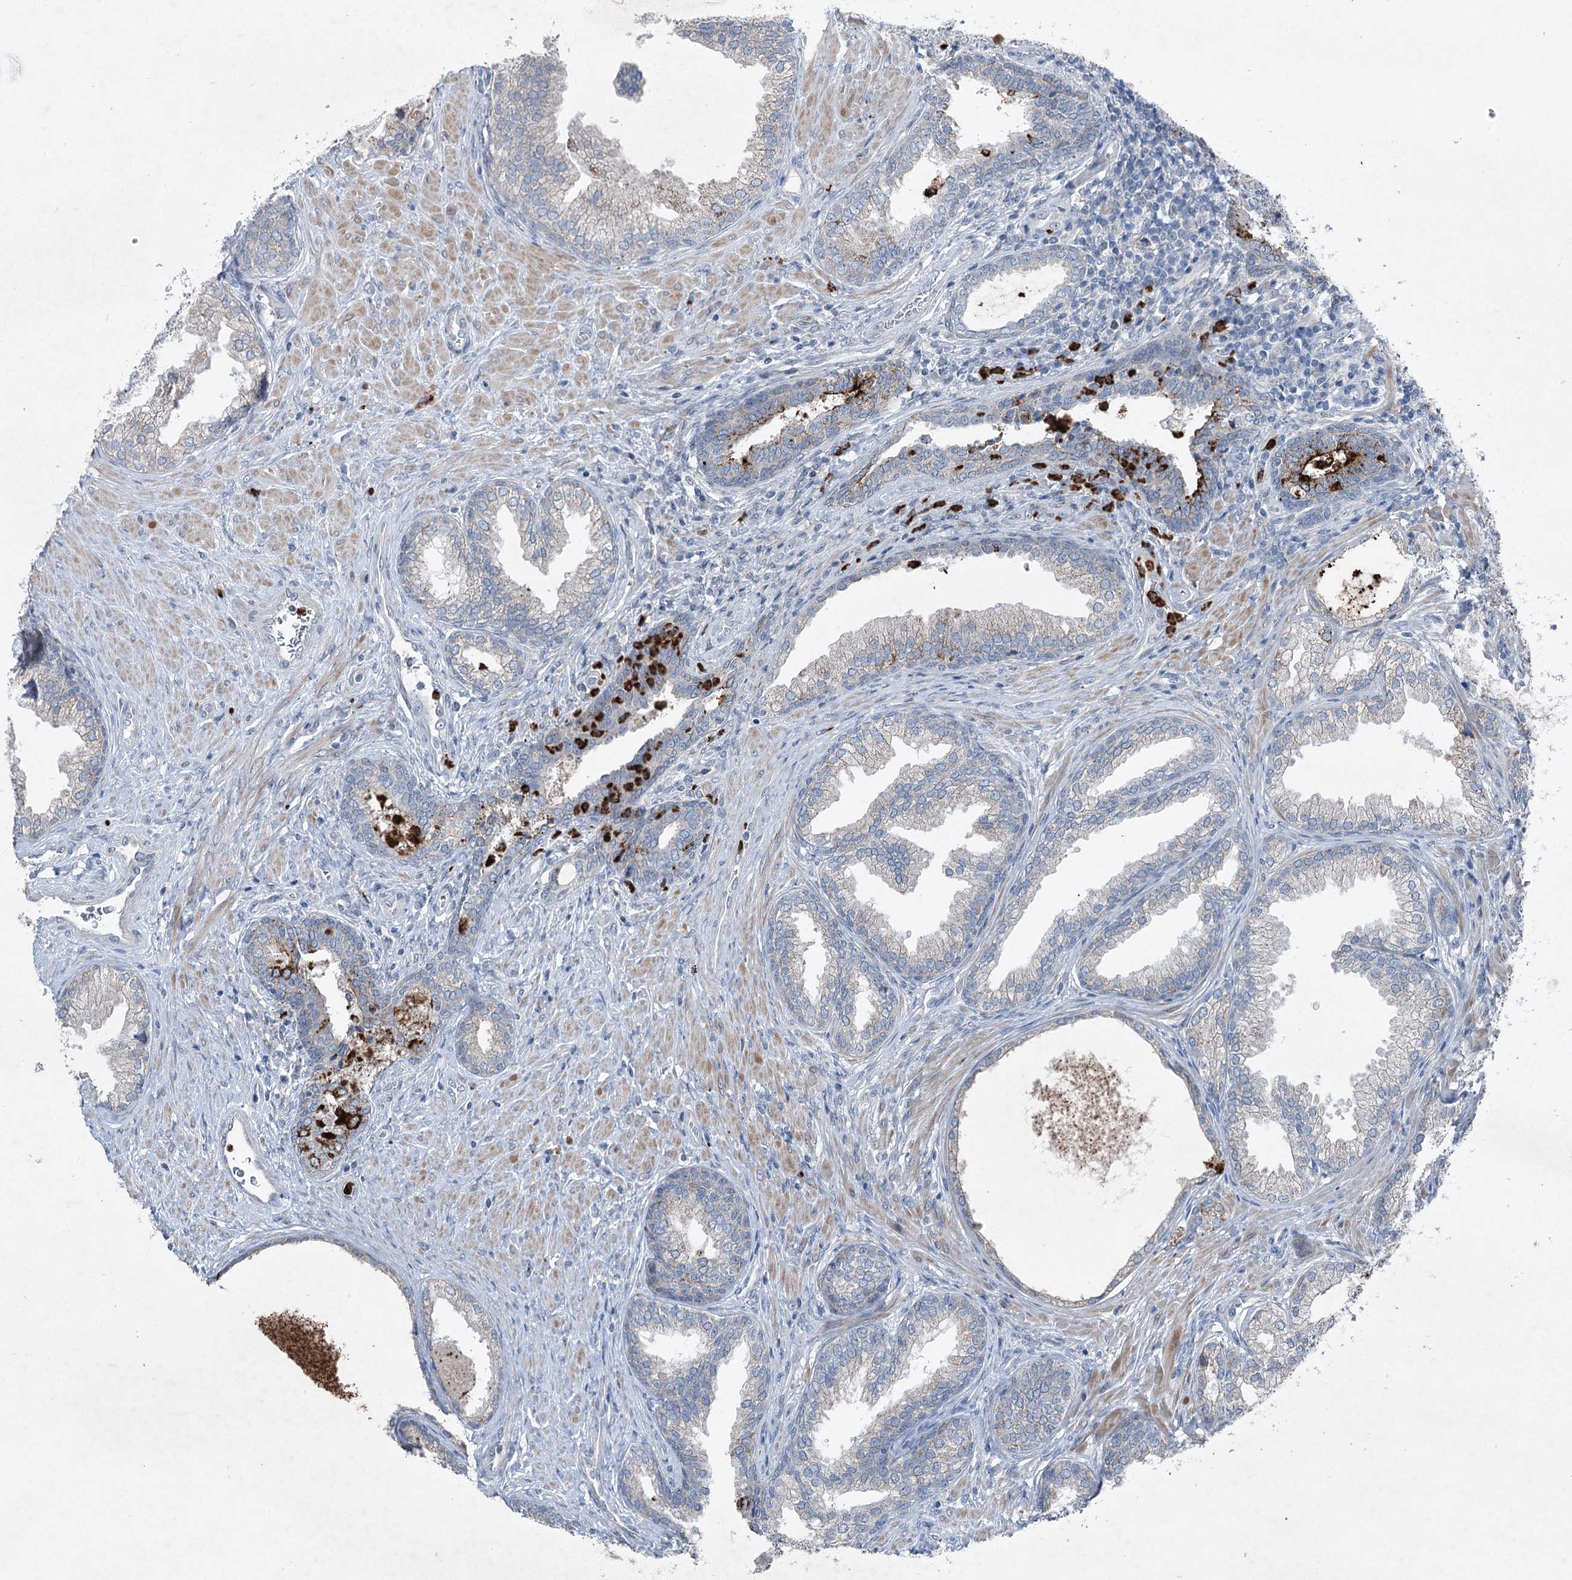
{"staining": {"intensity": "negative", "quantity": "none", "location": "none"}, "tissue": "prostate", "cell_type": "Glandular cells", "image_type": "normal", "snomed": [{"axis": "morphology", "description": "Normal tissue, NOS"}, {"axis": "topography", "description": "Prostate"}], "caption": "Prostate stained for a protein using immunohistochemistry (IHC) exhibits no staining glandular cells.", "gene": "ENSG00000285330", "patient": {"sex": "male", "age": 76}}